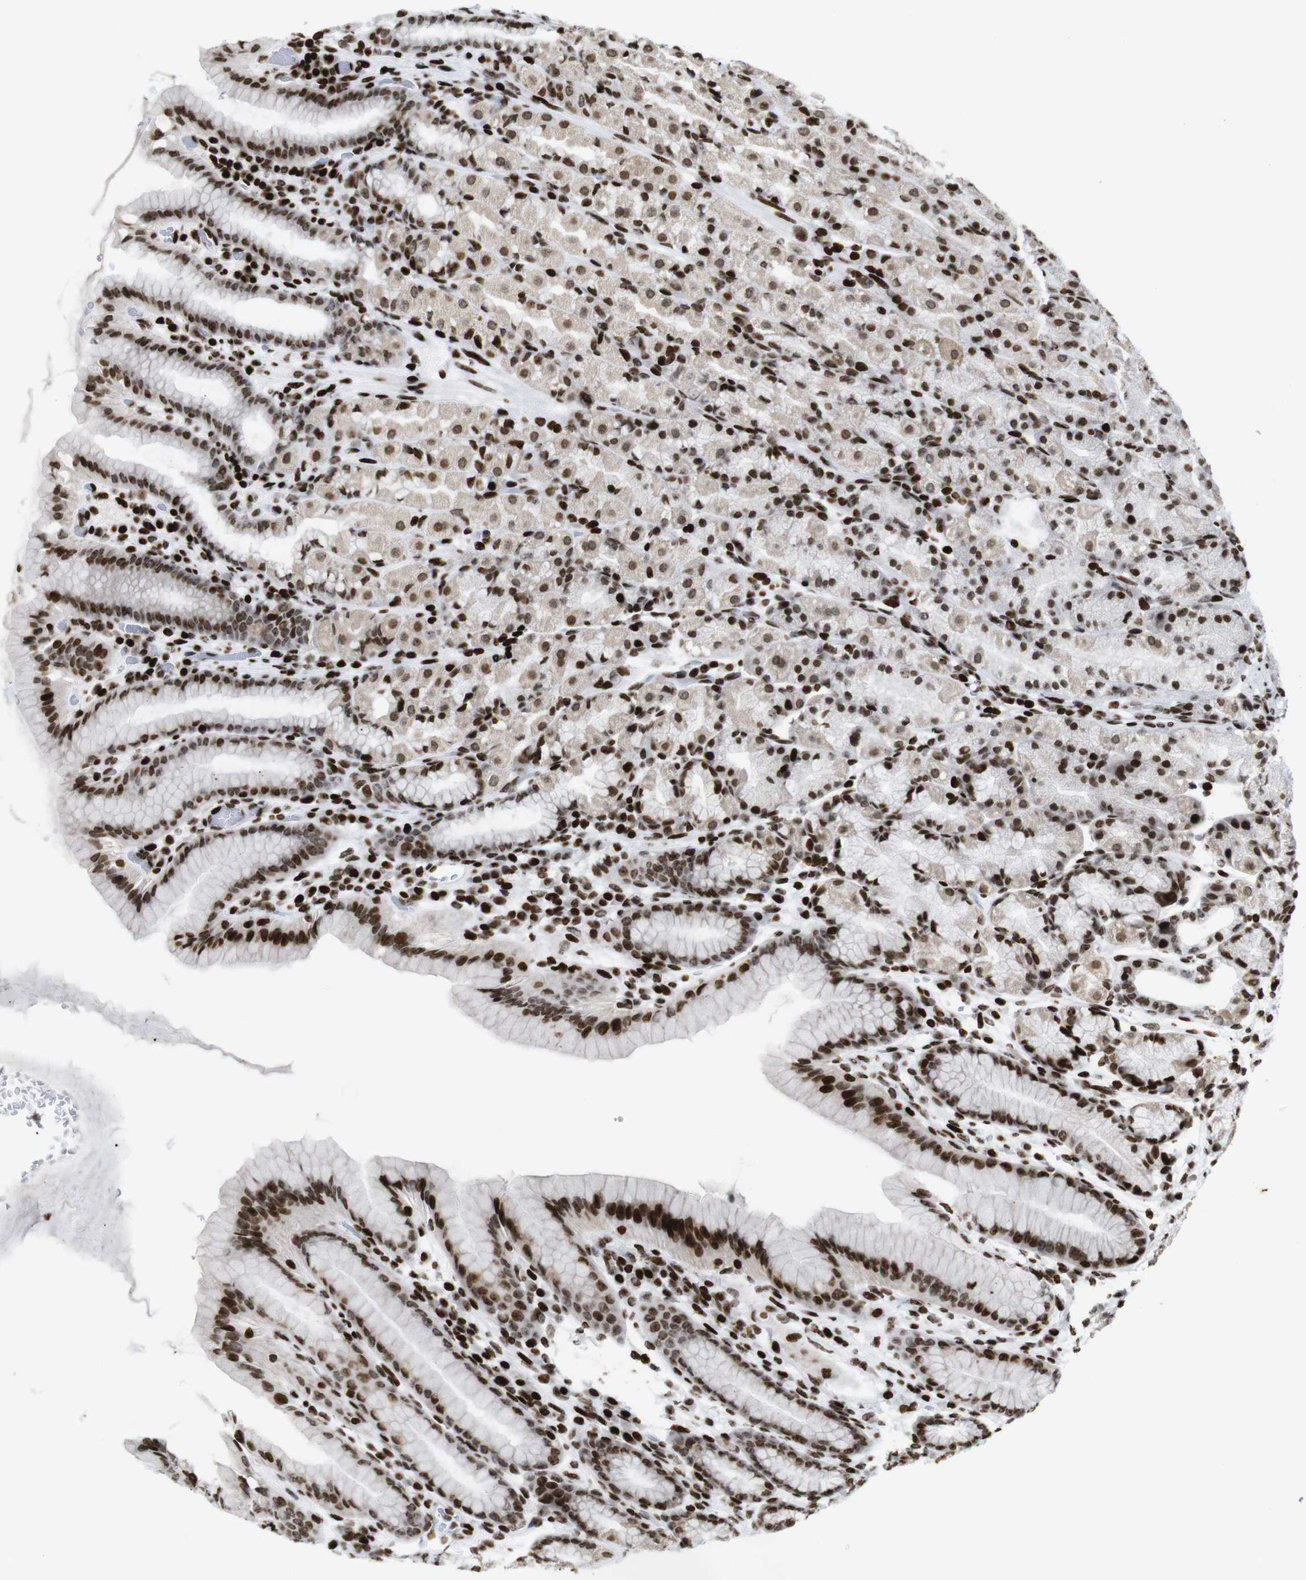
{"staining": {"intensity": "strong", "quantity": ">75%", "location": "nuclear"}, "tissue": "stomach", "cell_type": "Glandular cells", "image_type": "normal", "snomed": [{"axis": "morphology", "description": "Normal tissue, NOS"}, {"axis": "topography", "description": "Stomach, upper"}], "caption": "This image demonstrates normal stomach stained with immunohistochemistry (IHC) to label a protein in brown. The nuclear of glandular cells show strong positivity for the protein. Nuclei are counter-stained blue.", "gene": "H1", "patient": {"sex": "male", "age": 68}}